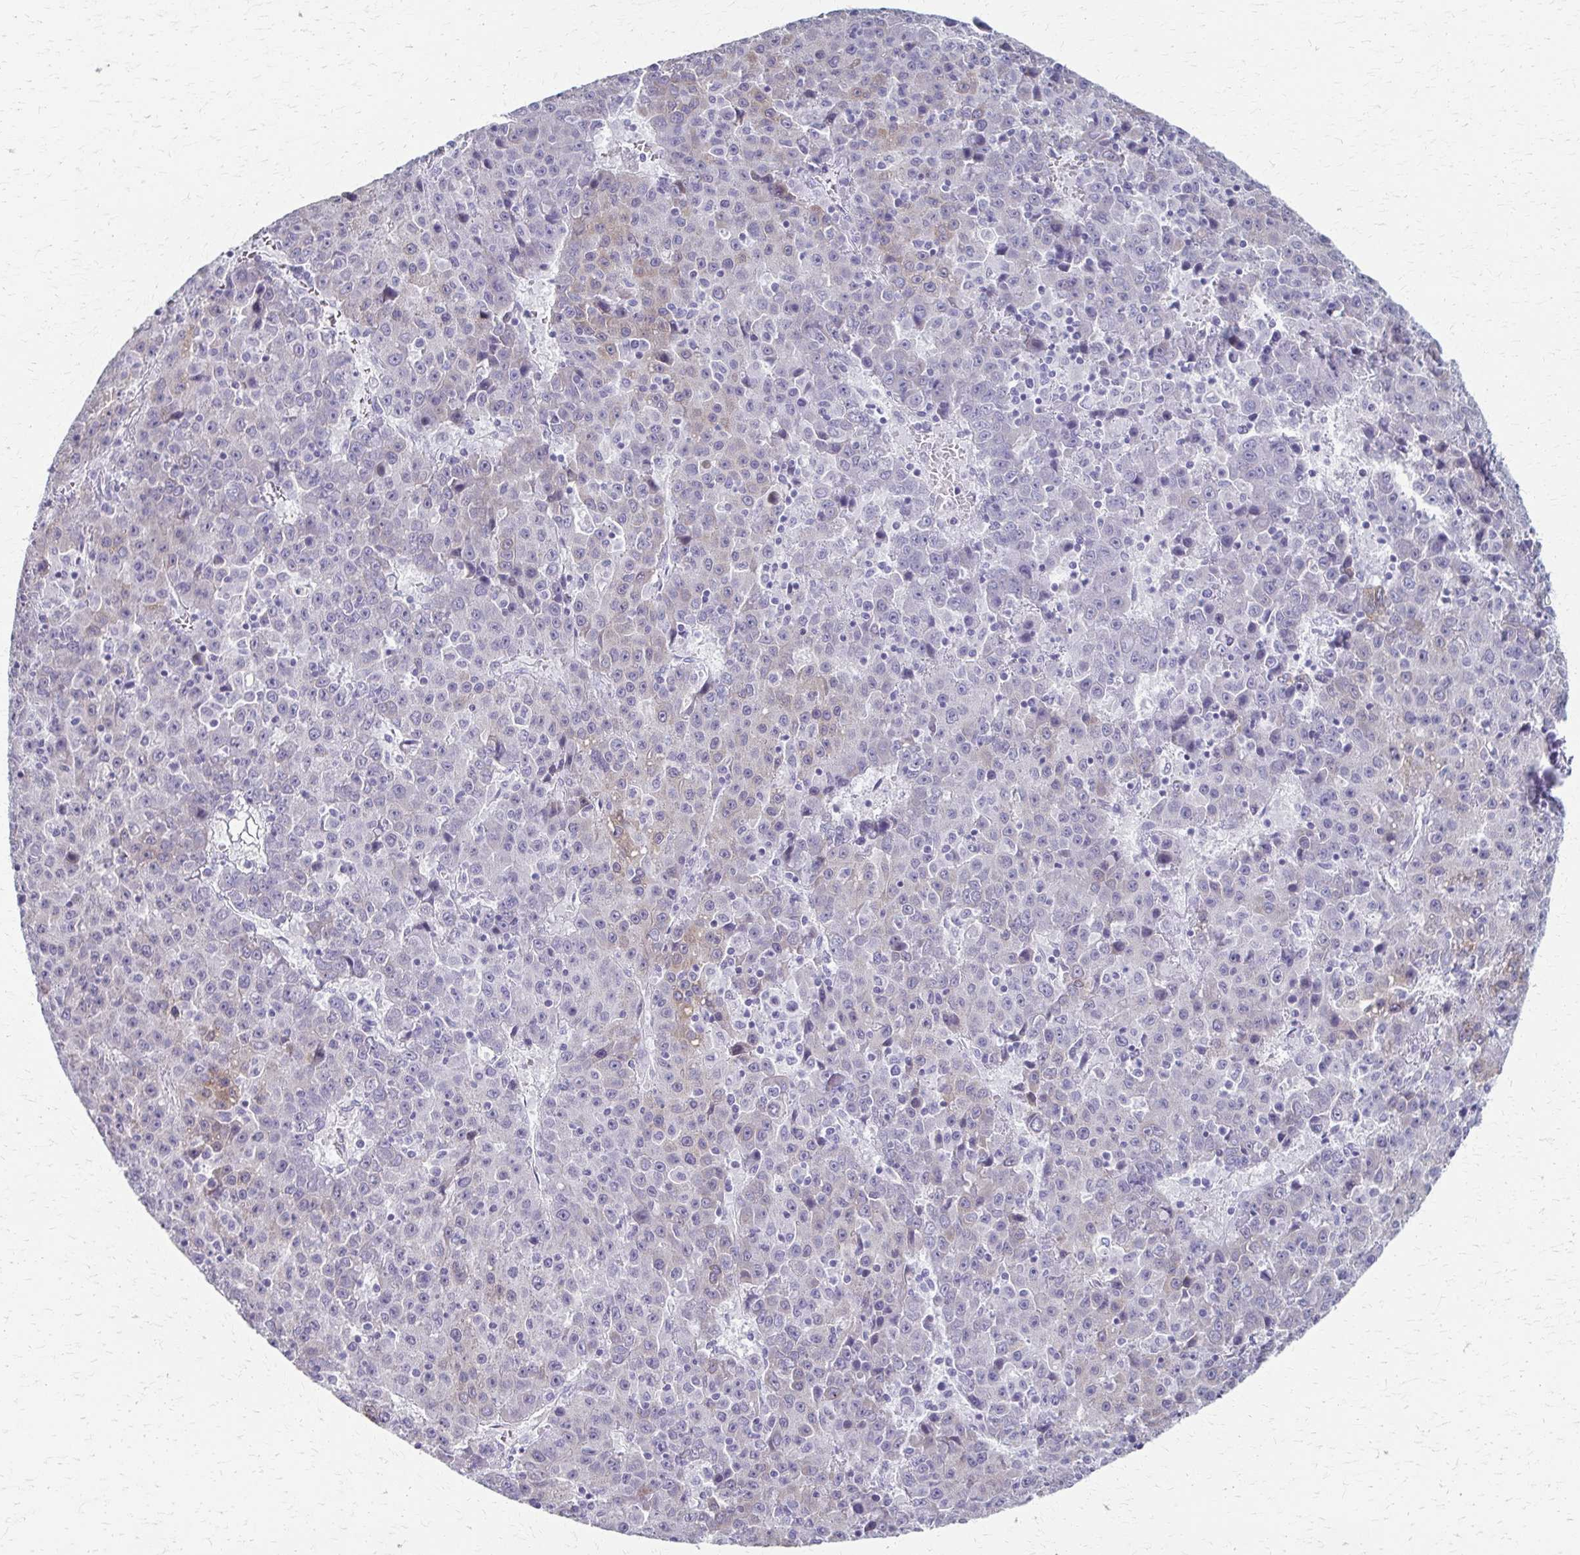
{"staining": {"intensity": "weak", "quantity": "<25%", "location": "cytoplasmic/membranous"}, "tissue": "liver cancer", "cell_type": "Tumor cells", "image_type": "cancer", "snomed": [{"axis": "morphology", "description": "Carcinoma, Hepatocellular, NOS"}, {"axis": "topography", "description": "Liver"}], "caption": "Immunohistochemistry (IHC) photomicrograph of liver cancer stained for a protein (brown), which displays no positivity in tumor cells.", "gene": "CYB5A", "patient": {"sex": "female", "age": 53}}